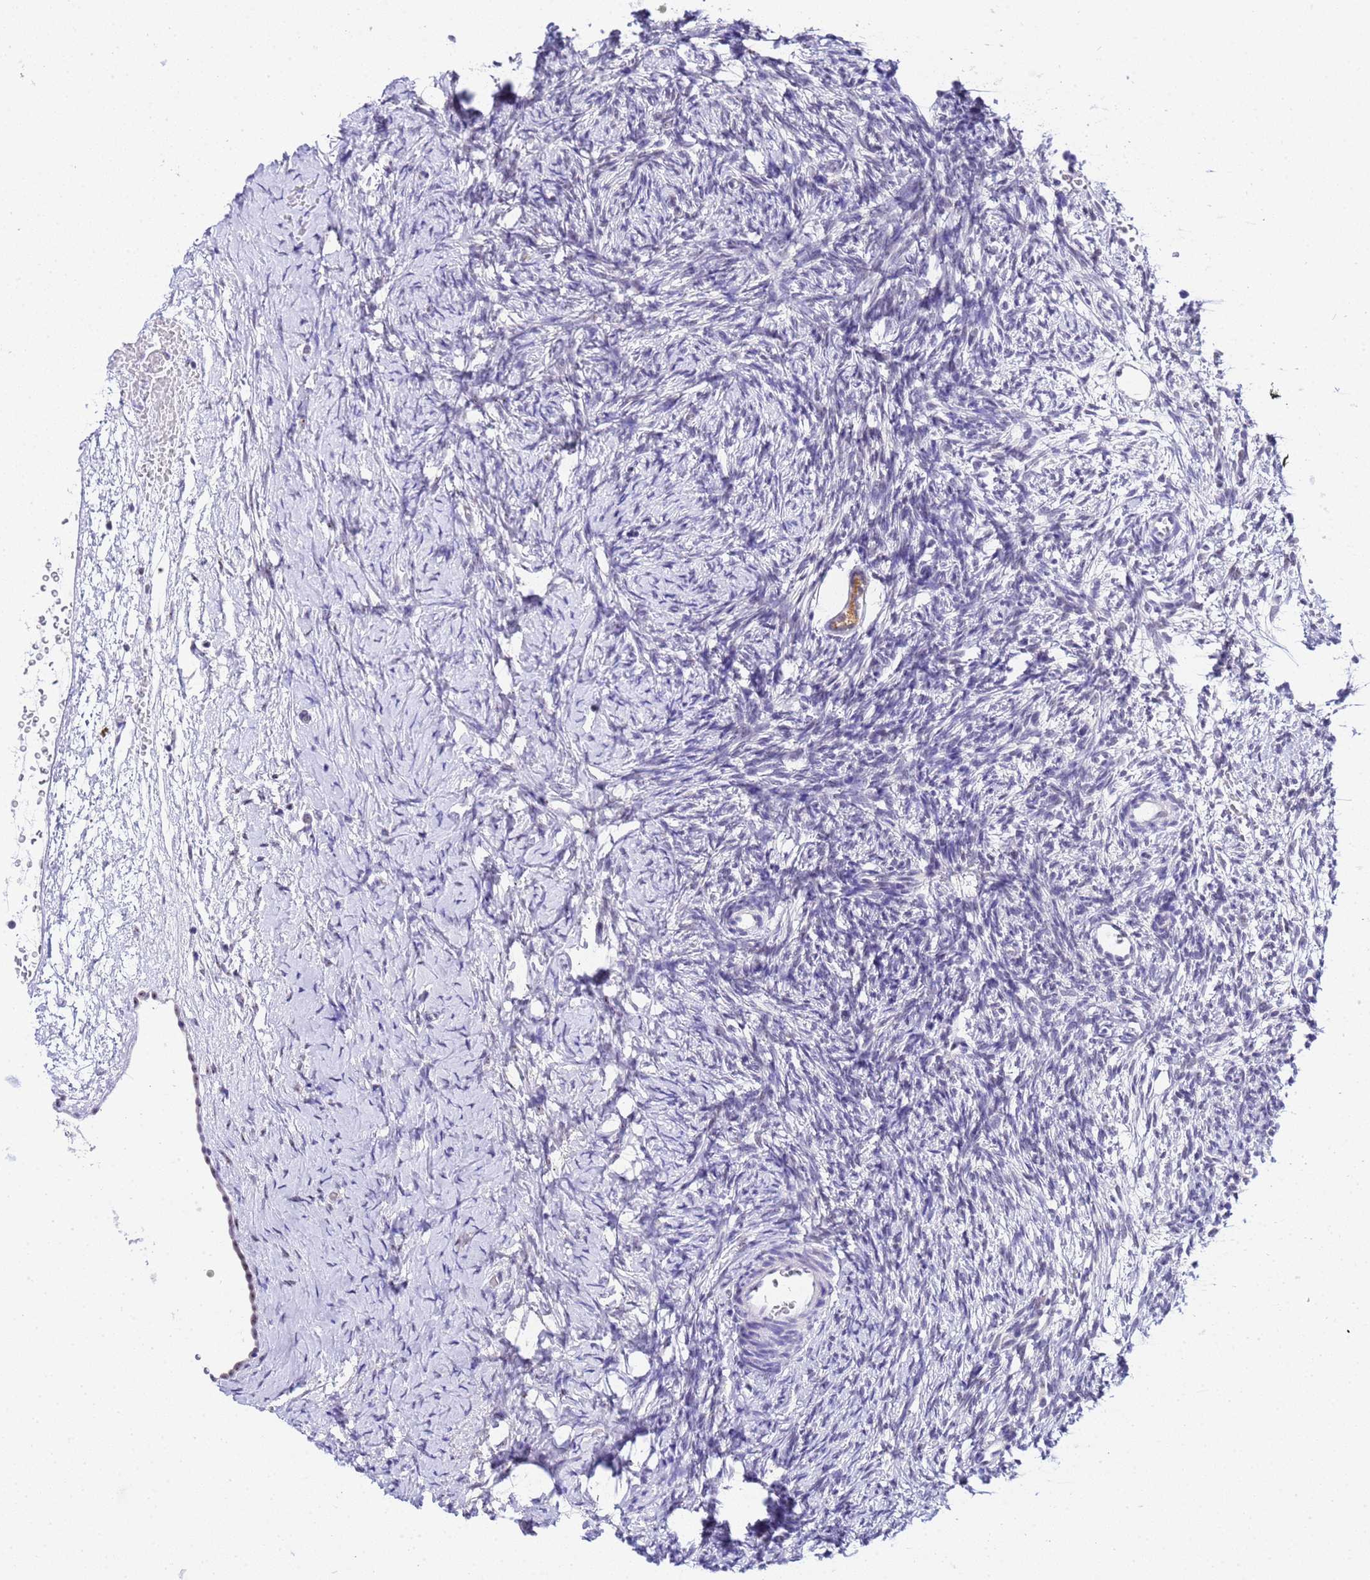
{"staining": {"intensity": "moderate", "quantity": ">75%", "location": "cytoplasmic/membranous"}, "tissue": "ovary", "cell_type": "Follicle cells", "image_type": "normal", "snomed": [{"axis": "morphology", "description": "Normal tissue, NOS"}, {"axis": "topography", "description": "Ovary"}], "caption": "Immunohistochemical staining of benign ovary shows >75% levels of moderate cytoplasmic/membranous protein positivity in about >75% of follicle cells.", "gene": "ACTL6B", "patient": {"sex": "female", "age": 39}}